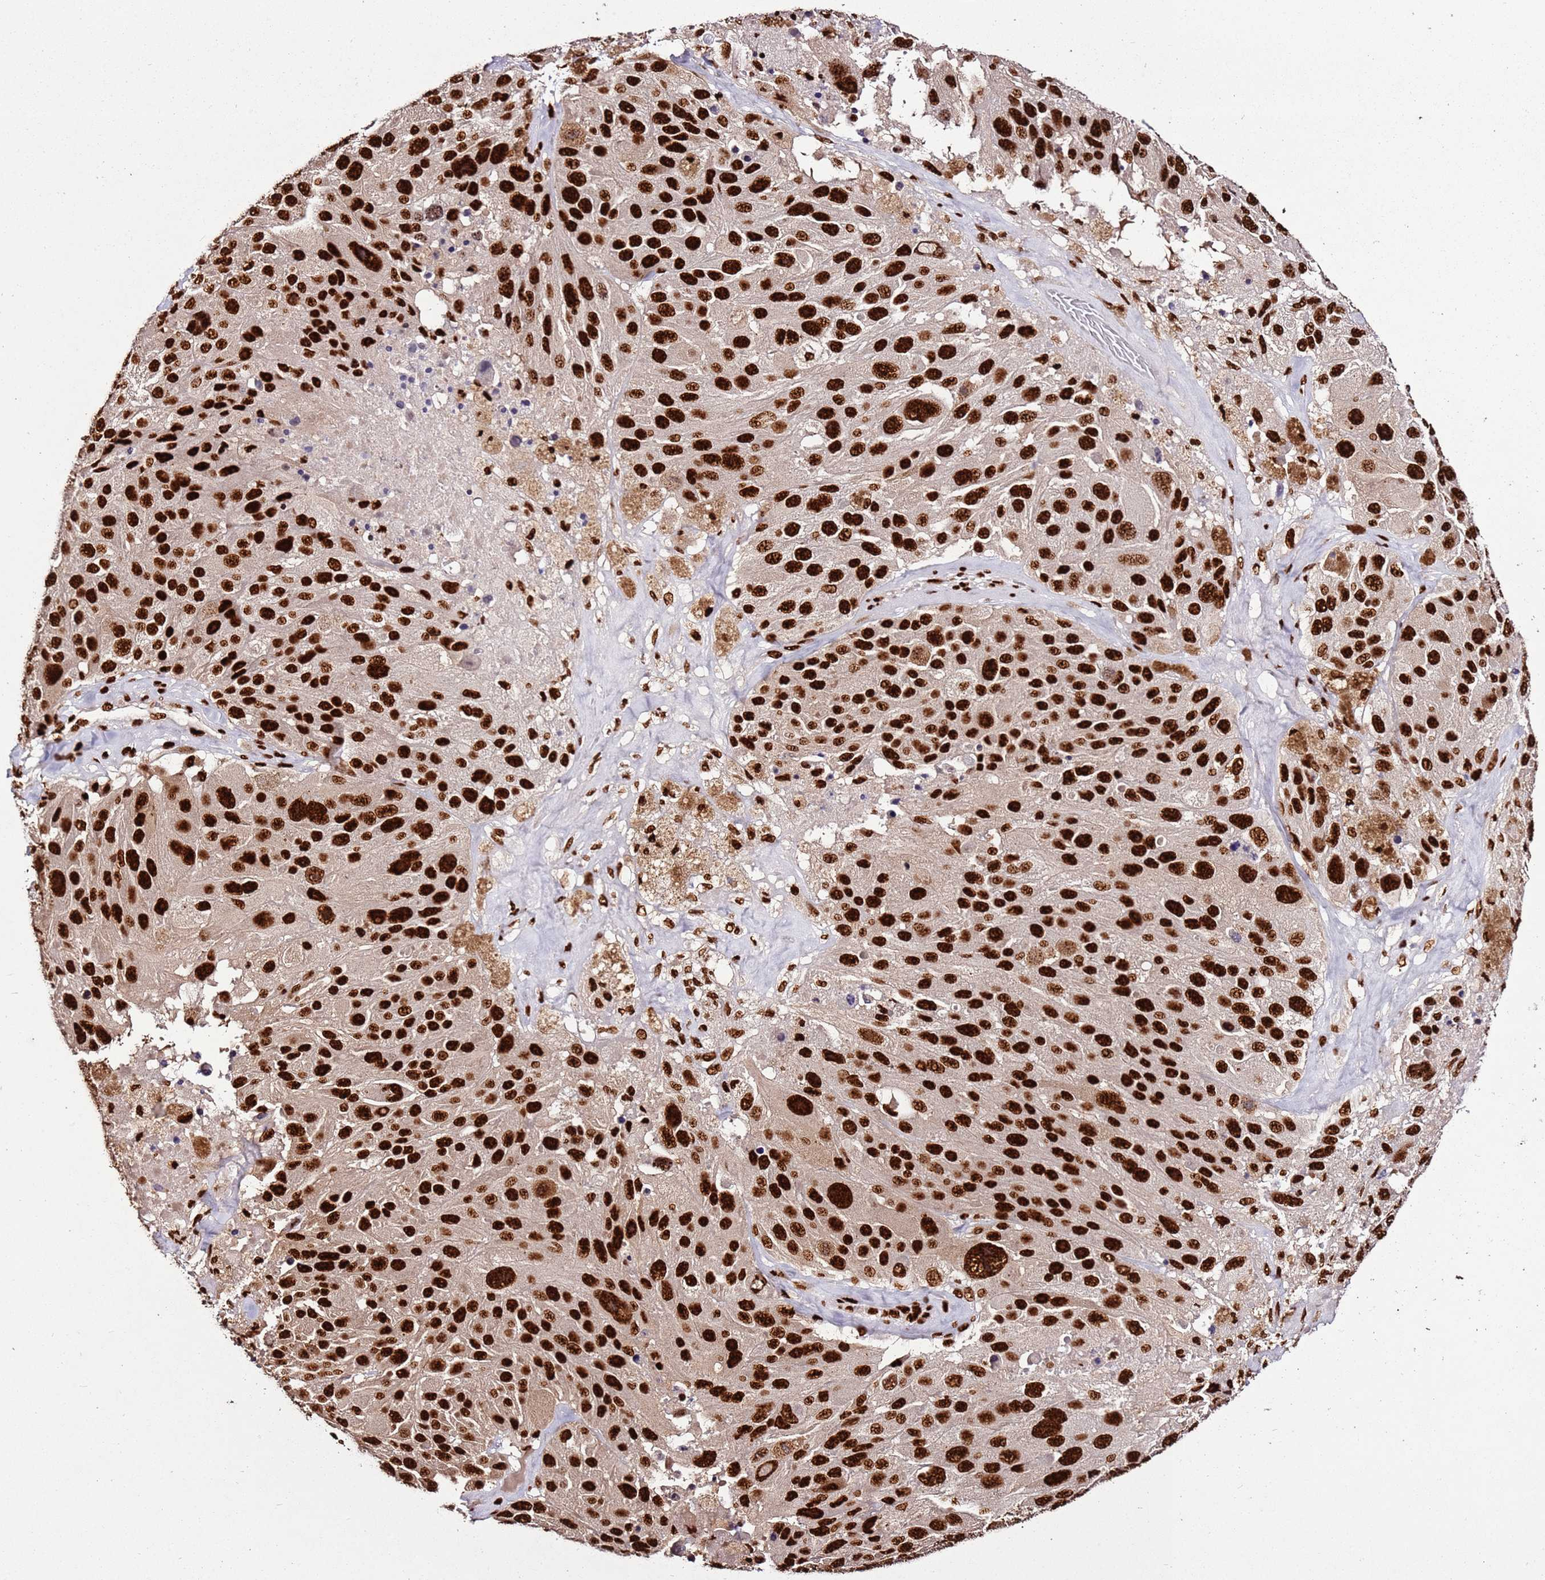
{"staining": {"intensity": "strong", "quantity": ">75%", "location": "nuclear"}, "tissue": "melanoma", "cell_type": "Tumor cells", "image_type": "cancer", "snomed": [{"axis": "morphology", "description": "Malignant melanoma, Metastatic site"}, {"axis": "topography", "description": "Lymph node"}], "caption": "Immunohistochemistry micrograph of neoplastic tissue: melanoma stained using immunohistochemistry displays high levels of strong protein expression localized specifically in the nuclear of tumor cells, appearing as a nuclear brown color.", "gene": "C6orf226", "patient": {"sex": "male", "age": 62}}